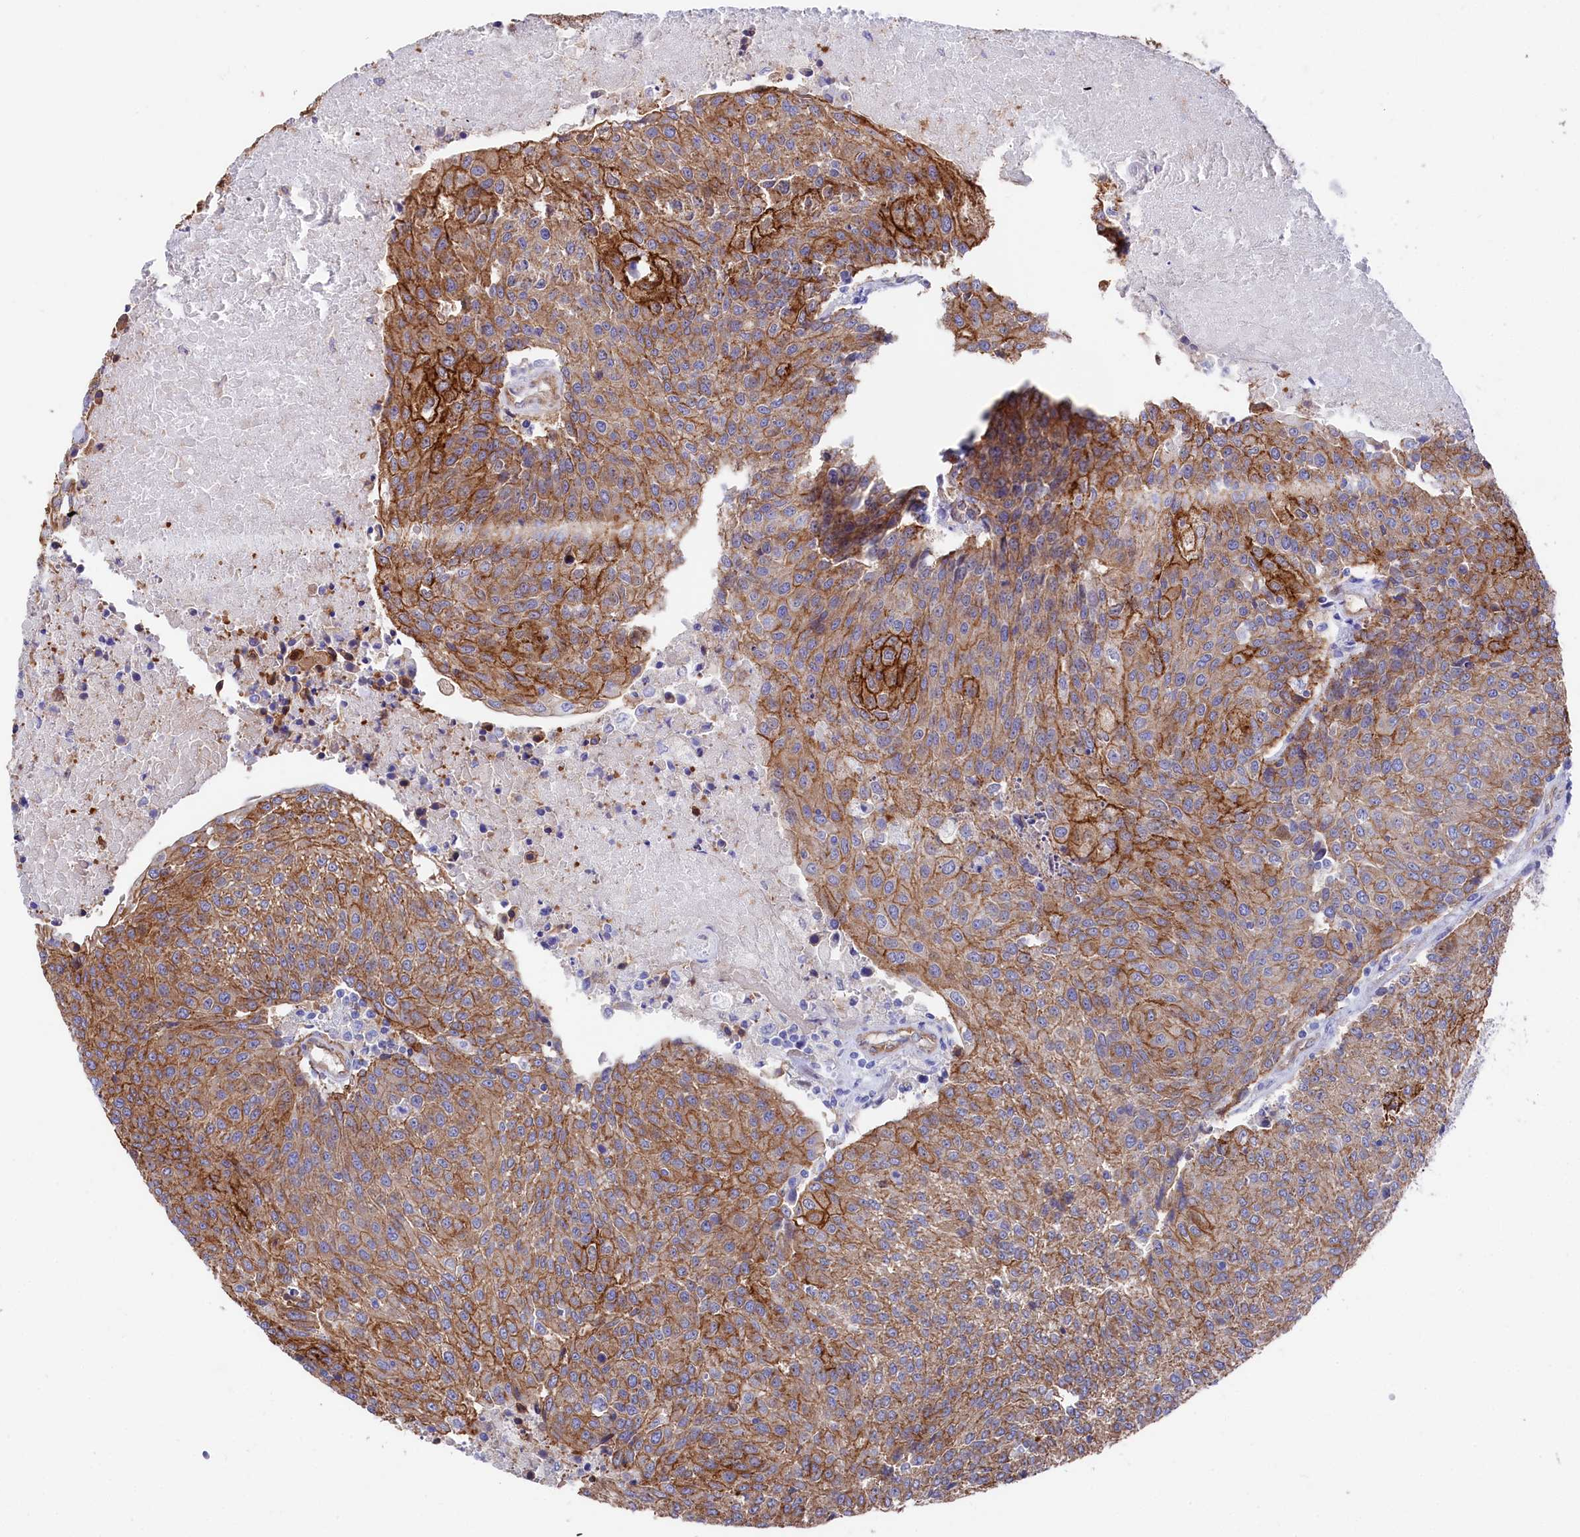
{"staining": {"intensity": "moderate", "quantity": ">75%", "location": "cytoplasmic/membranous"}, "tissue": "urothelial cancer", "cell_type": "Tumor cells", "image_type": "cancer", "snomed": [{"axis": "morphology", "description": "Urothelial carcinoma, High grade"}, {"axis": "topography", "description": "Urinary bladder"}], "caption": "Immunohistochemical staining of human urothelial cancer reveals moderate cytoplasmic/membranous protein staining in about >75% of tumor cells. The staining was performed using DAB (3,3'-diaminobenzidine), with brown indicating positive protein expression. Nuclei are stained blue with hematoxylin.", "gene": "TNKS1BP1", "patient": {"sex": "female", "age": 85}}